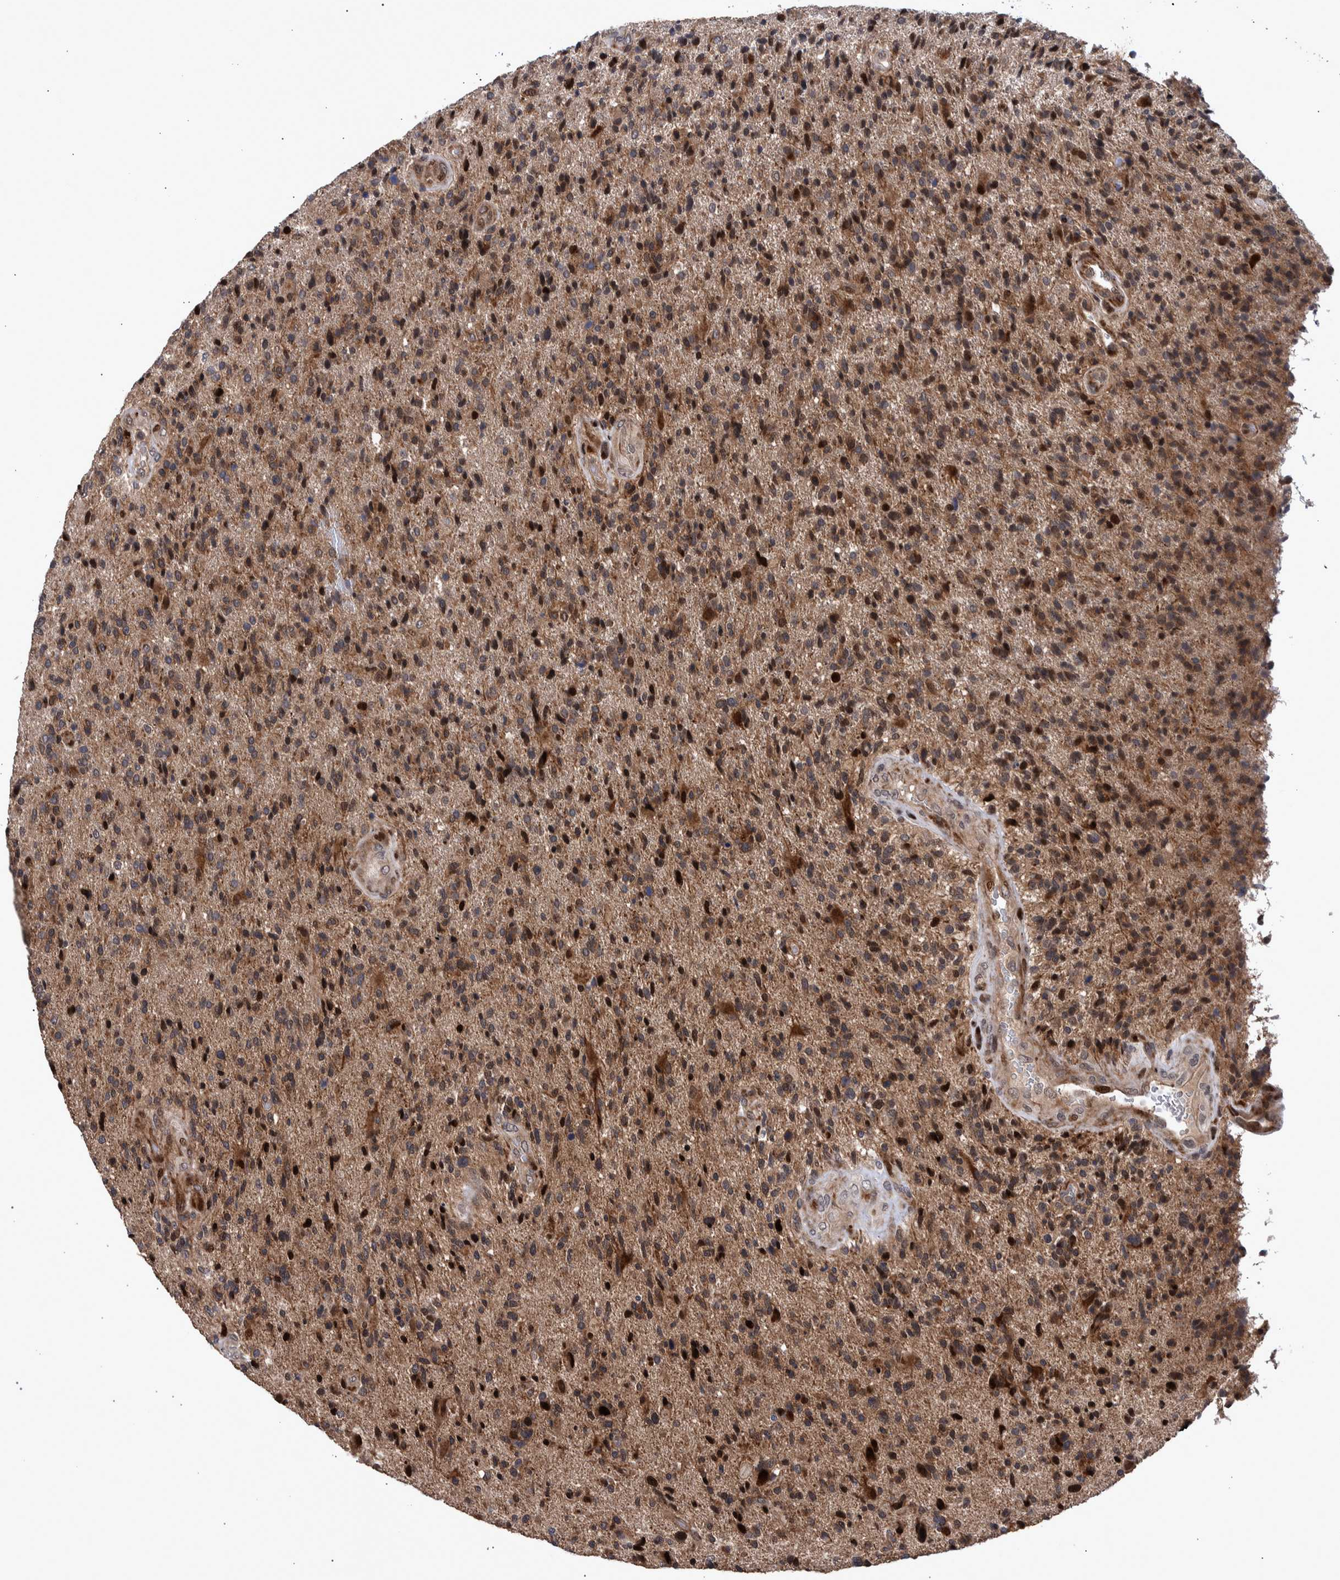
{"staining": {"intensity": "moderate", "quantity": ">75%", "location": "cytoplasmic/membranous"}, "tissue": "glioma", "cell_type": "Tumor cells", "image_type": "cancer", "snomed": [{"axis": "morphology", "description": "Glioma, malignant, High grade"}, {"axis": "topography", "description": "Brain"}], "caption": "Glioma tissue reveals moderate cytoplasmic/membranous staining in approximately >75% of tumor cells", "gene": "SHISA6", "patient": {"sex": "male", "age": 72}}